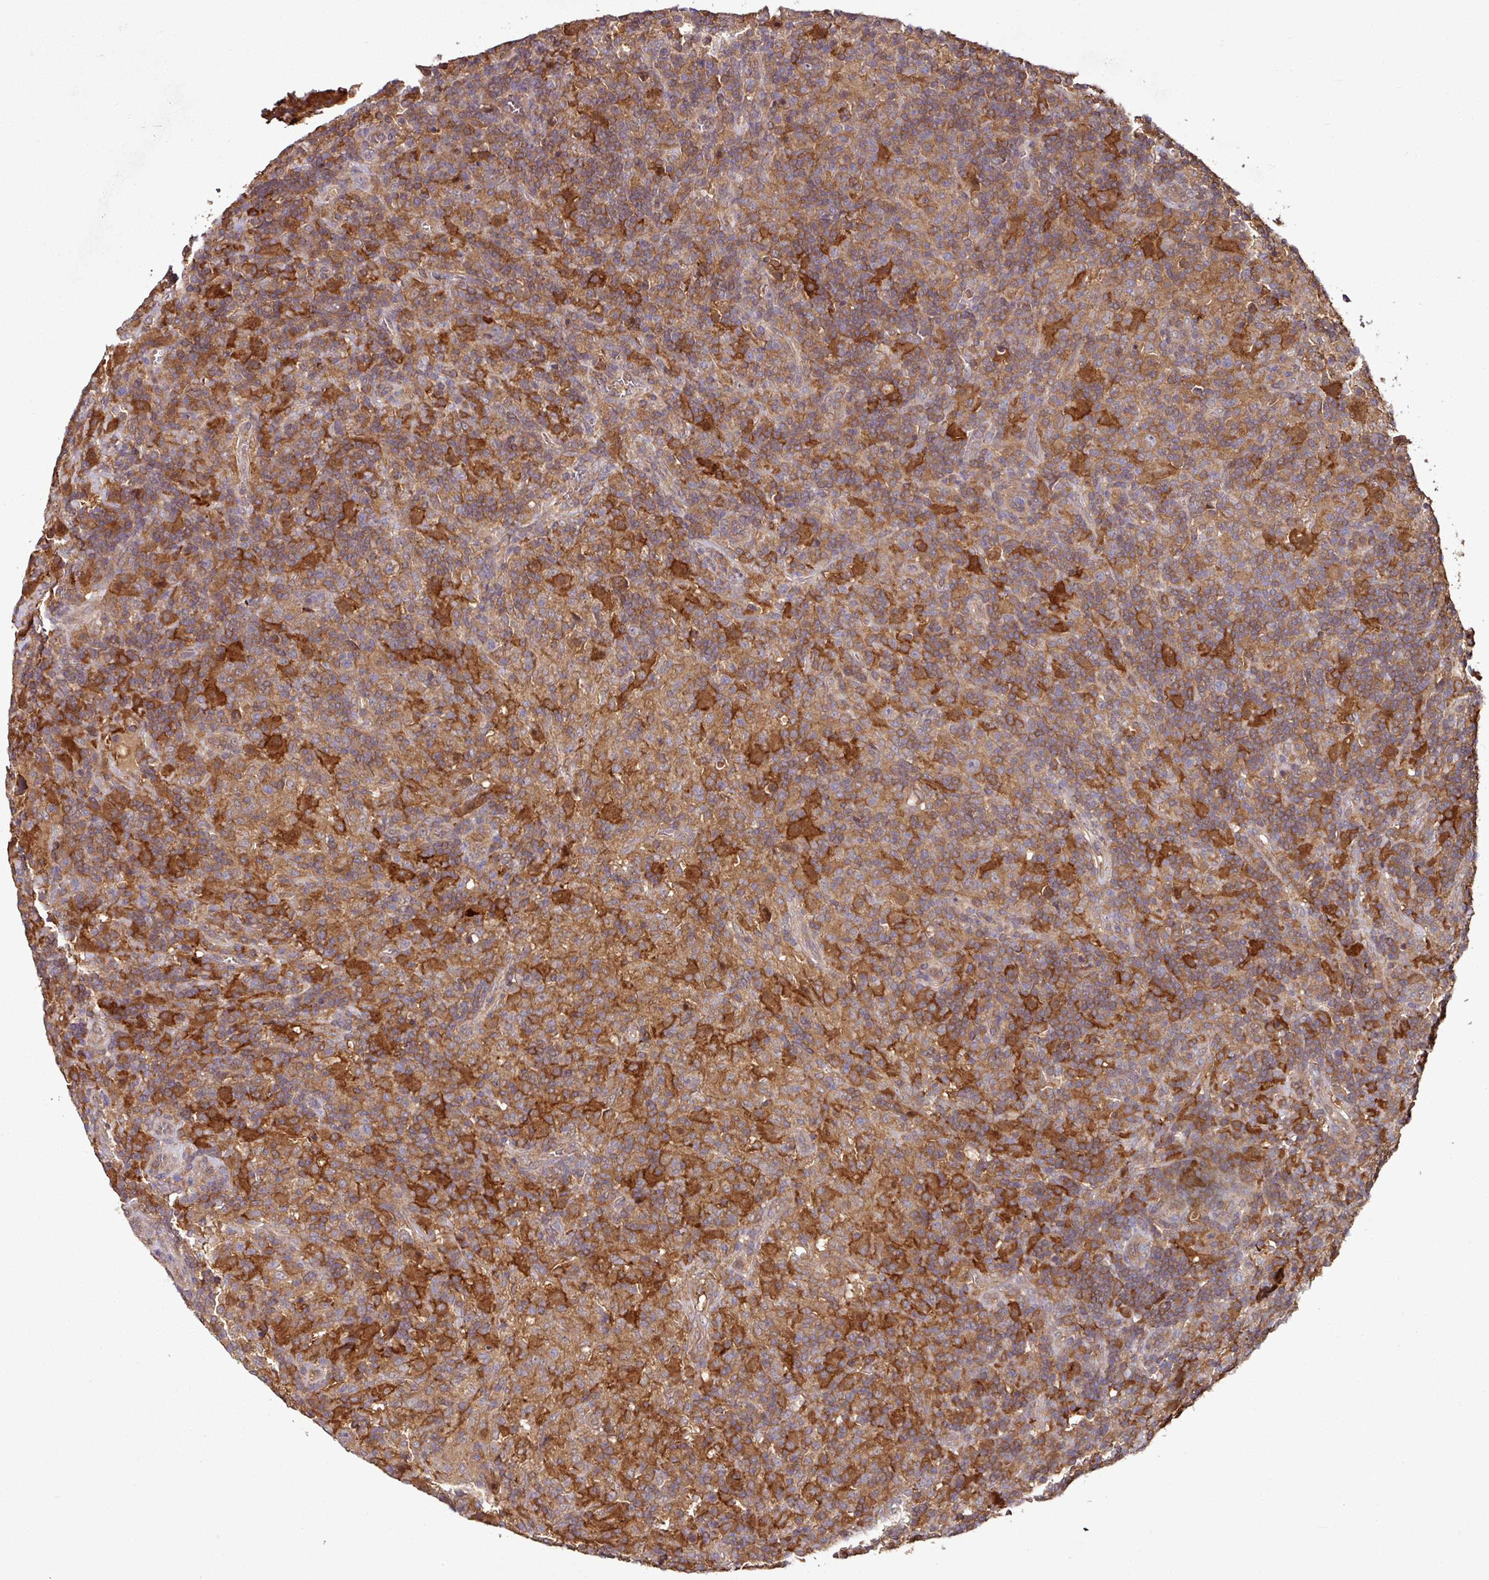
{"staining": {"intensity": "weak", "quantity": ">75%", "location": "cytoplasmic/membranous"}, "tissue": "lymphoma", "cell_type": "Tumor cells", "image_type": "cancer", "snomed": [{"axis": "morphology", "description": "Hodgkin's disease, NOS"}, {"axis": "topography", "description": "Lymph node"}], "caption": "A histopathology image of human lymphoma stained for a protein displays weak cytoplasmic/membranous brown staining in tumor cells.", "gene": "GNPDA1", "patient": {"sex": "male", "age": 70}}